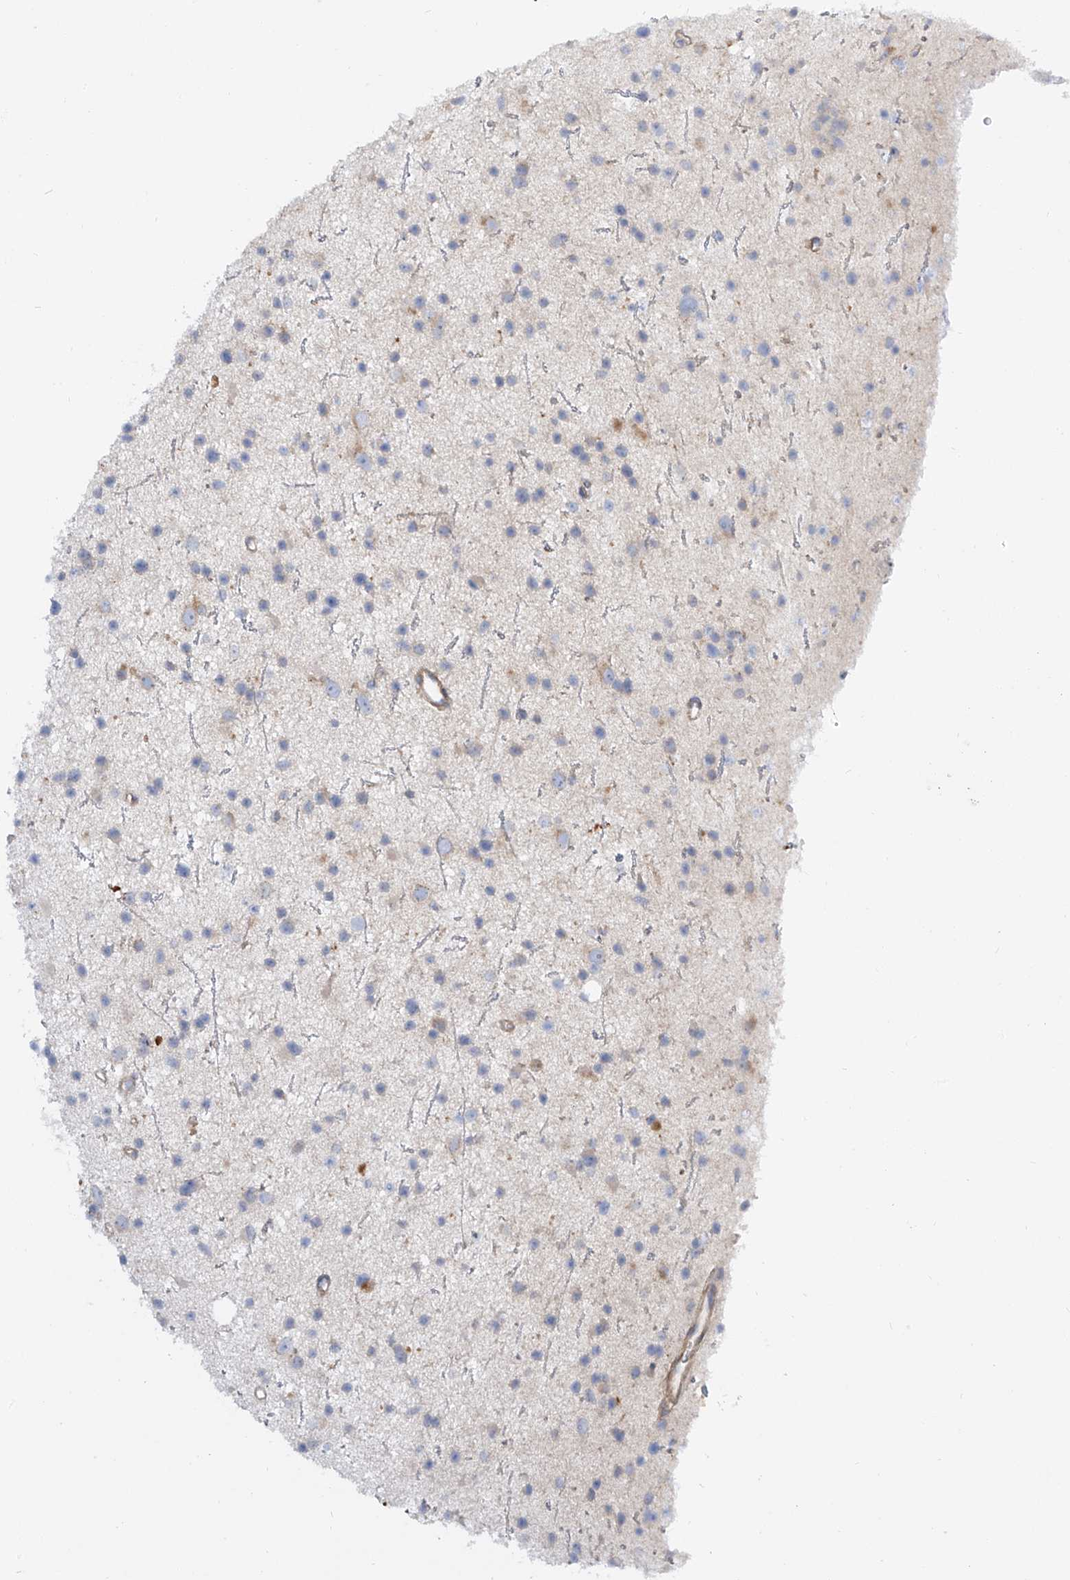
{"staining": {"intensity": "negative", "quantity": "none", "location": "none"}, "tissue": "glioma", "cell_type": "Tumor cells", "image_type": "cancer", "snomed": [{"axis": "morphology", "description": "Glioma, malignant, Low grade"}, {"axis": "topography", "description": "Cerebral cortex"}], "caption": "Tumor cells show no significant protein staining in low-grade glioma (malignant).", "gene": "LCA5", "patient": {"sex": "female", "age": 39}}